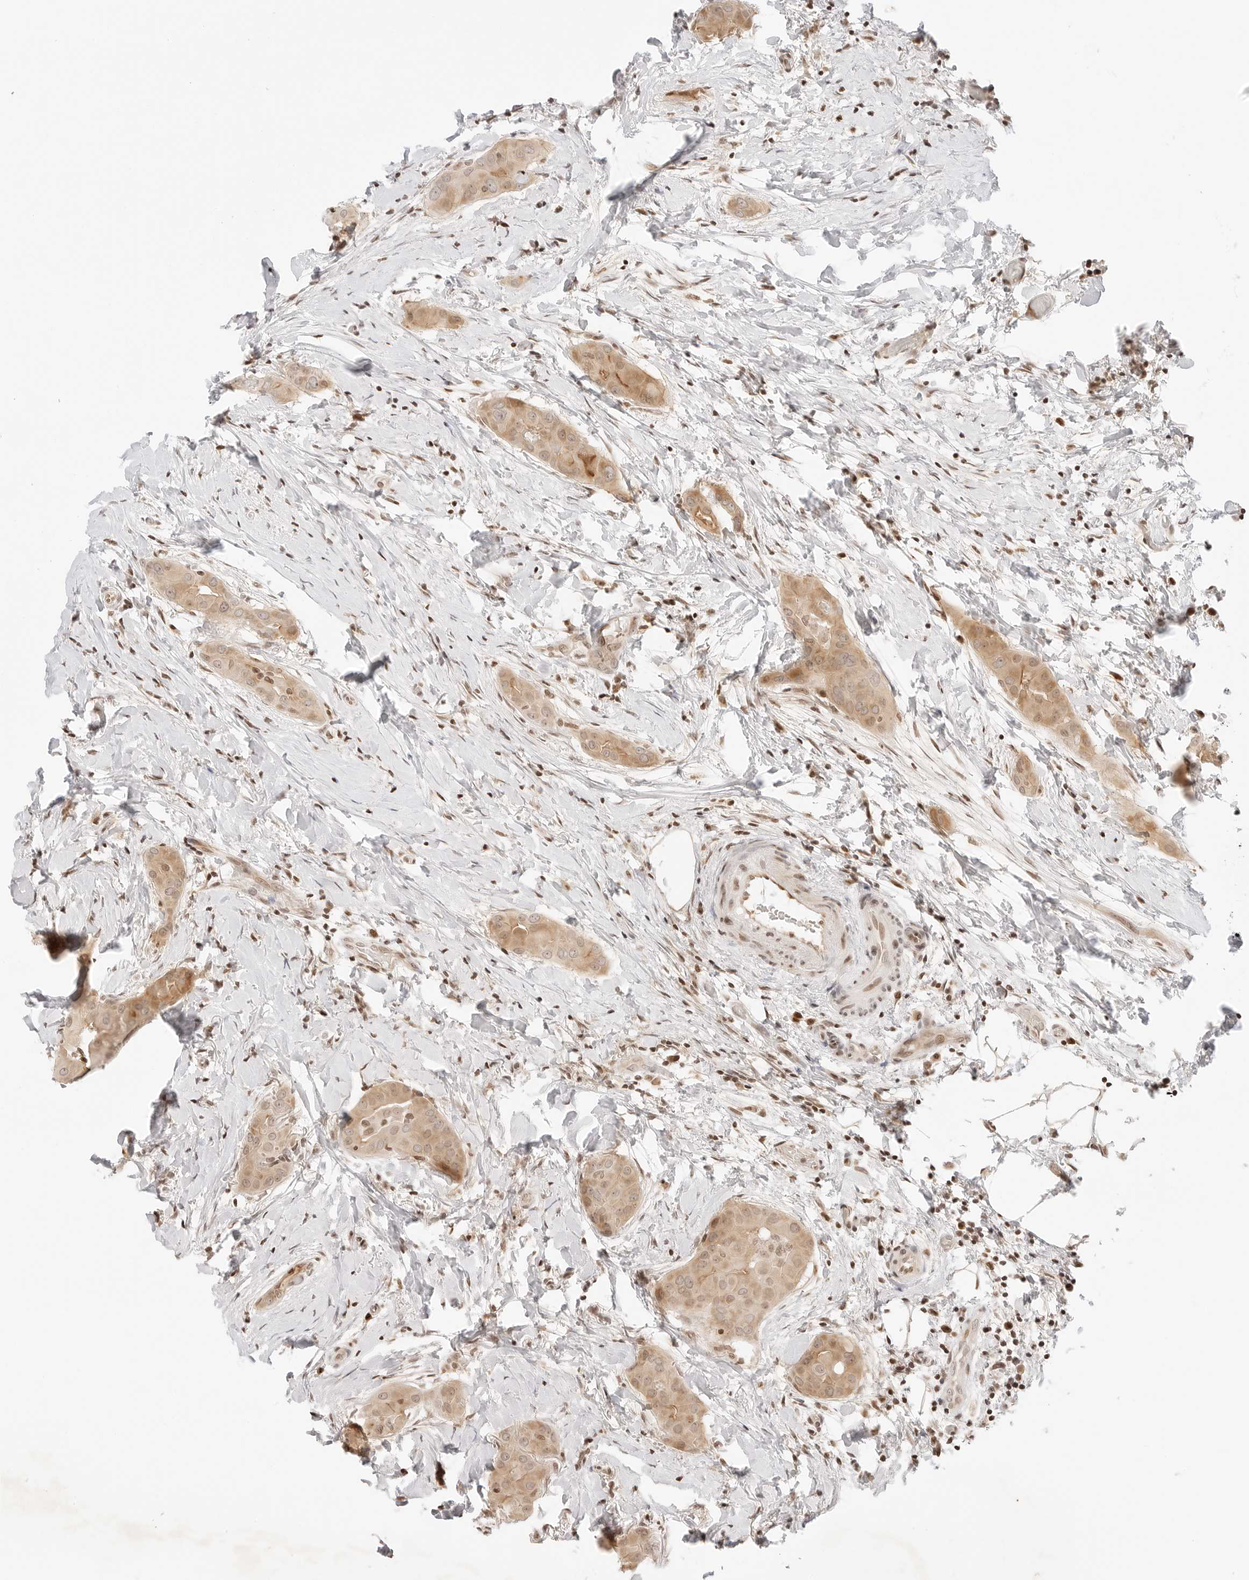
{"staining": {"intensity": "moderate", "quantity": ">75%", "location": "cytoplasmic/membranous,nuclear"}, "tissue": "thyroid cancer", "cell_type": "Tumor cells", "image_type": "cancer", "snomed": [{"axis": "morphology", "description": "Papillary adenocarcinoma, NOS"}, {"axis": "topography", "description": "Thyroid gland"}], "caption": "This is an image of immunohistochemistry staining of thyroid cancer, which shows moderate positivity in the cytoplasmic/membranous and nuclear of tumor cells.", "gene": "RPS6KL1", "patient": {"sex": "male", "age": 33}}